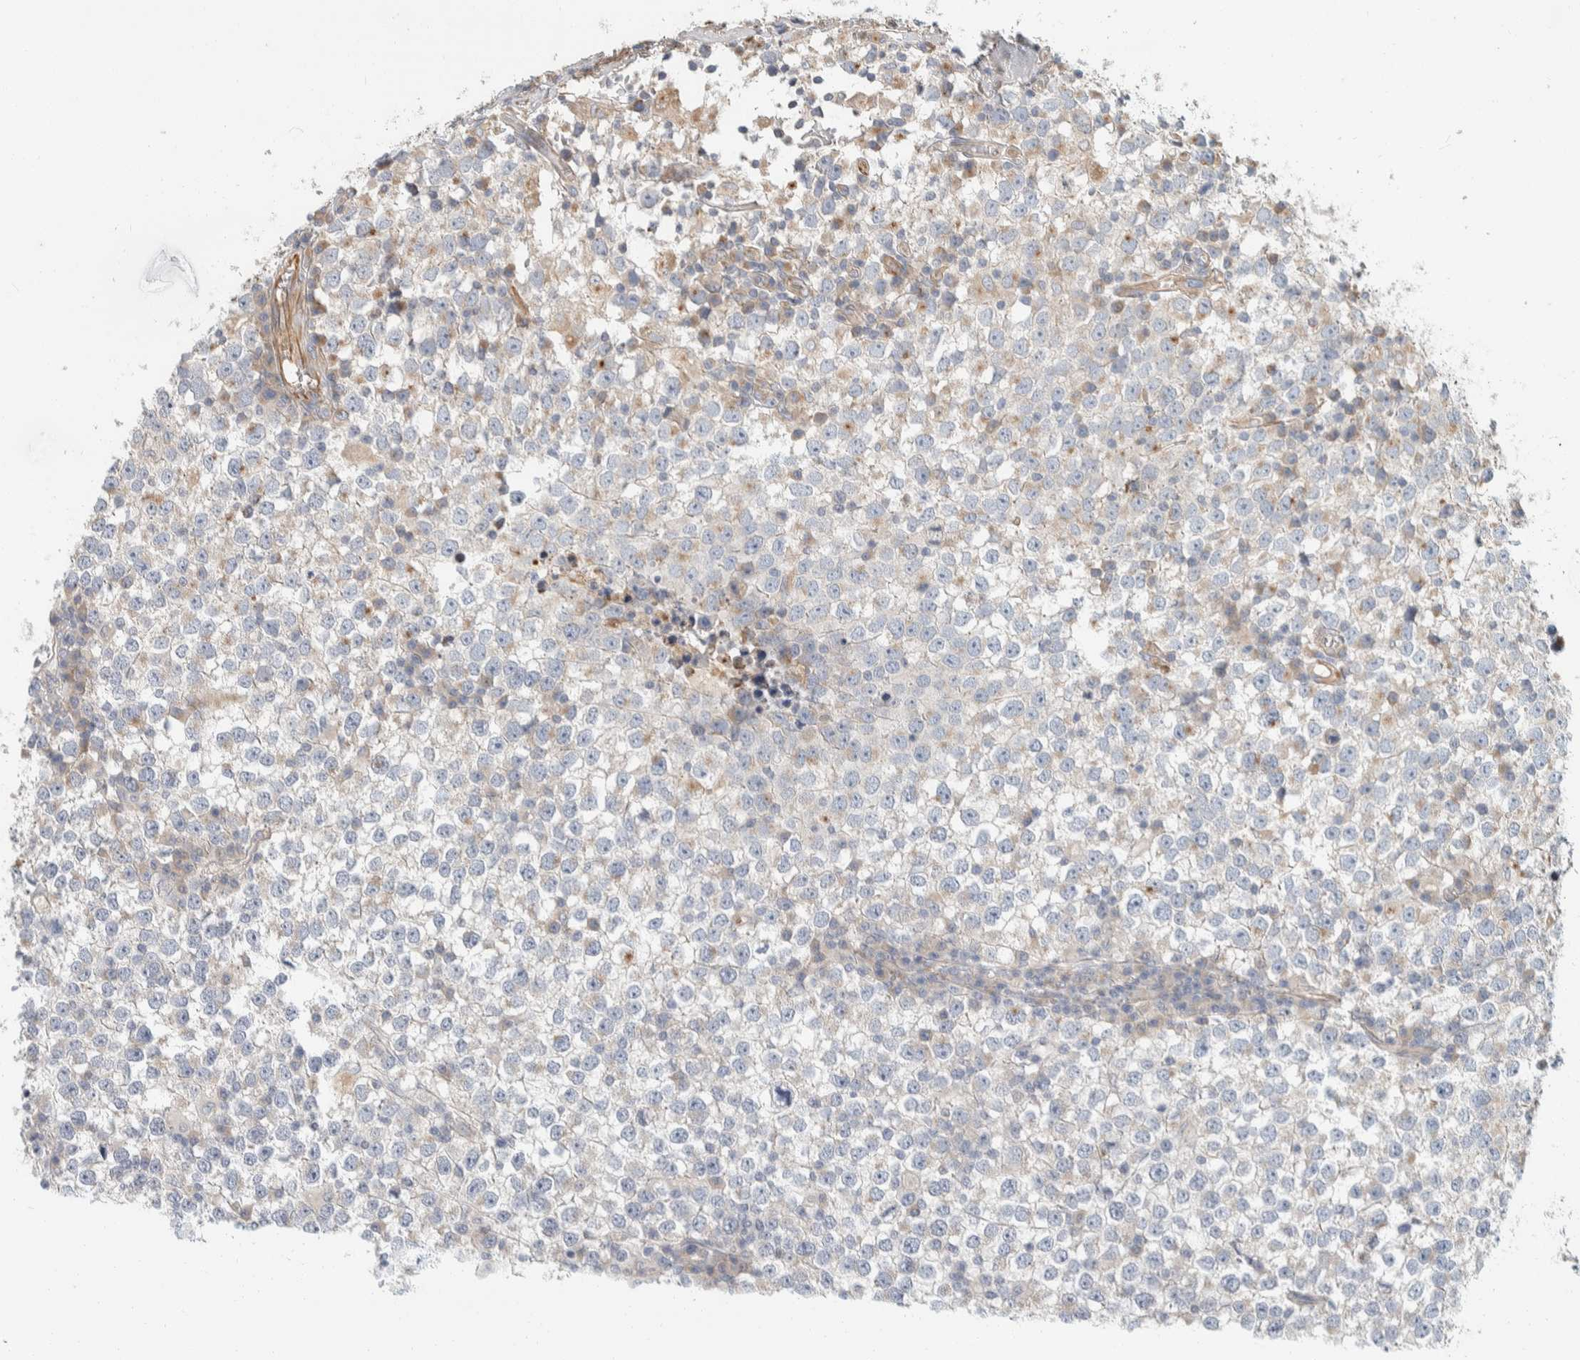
{"staining": {"intensity": "weak", "quantity": "<25%", "location": "cytoplasmic/membranous"}, "tissue": "testis cancer", "cell_type": "Tumor cells", "image_type": "cancer", "snomed": [{"axis": "morphology", "description": "Seminoma, NOS"}, {"axis": "topography", "description": "Testis"}], "caption": "An image of human testis cancer (seminoma) is negative for staining in tumor cells.", "gene": "CDR2", "patient": {"sex": "male", "age": 65}}